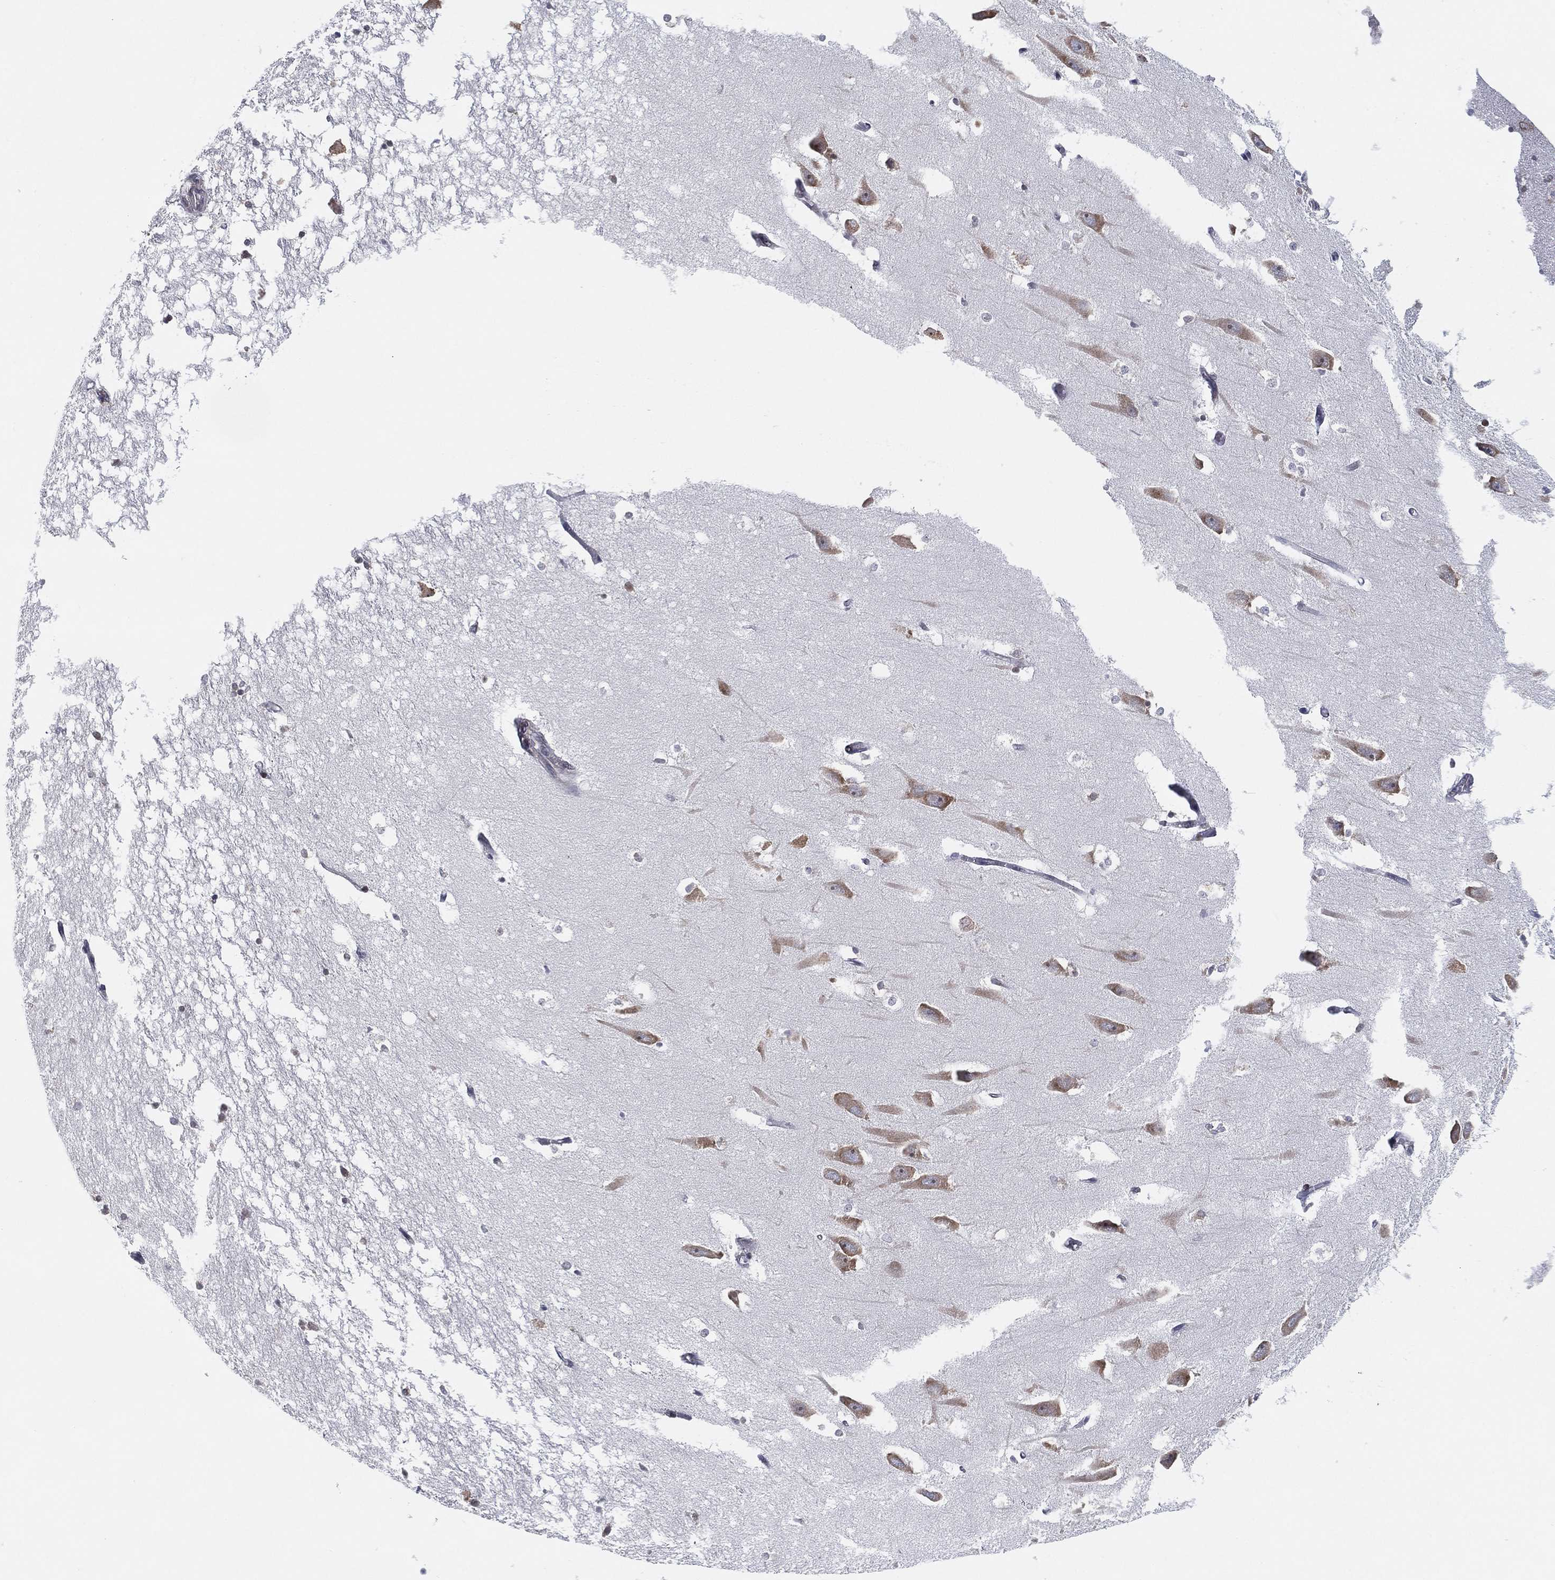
{"staining": {"intensity": "negative", "quantity": "none", "location": "none"}, "tissue": "hippocampus", "cell_type": "Glial cells", "image_type": "normal", "snomed": [{"axis": "morphology", "description": "Normal tissue, NOS"}, {"axis": "topography", "description": "Lateral ventricle wall"}, {"axis": "topography", "description": "Hippocampus"}], "caption": "This is an IHC photomicrograph of normal human hippocampus. There is no expression in glial cells.", "gene": "TMTC4", "patient": {"sex": "female", "age": 63}}